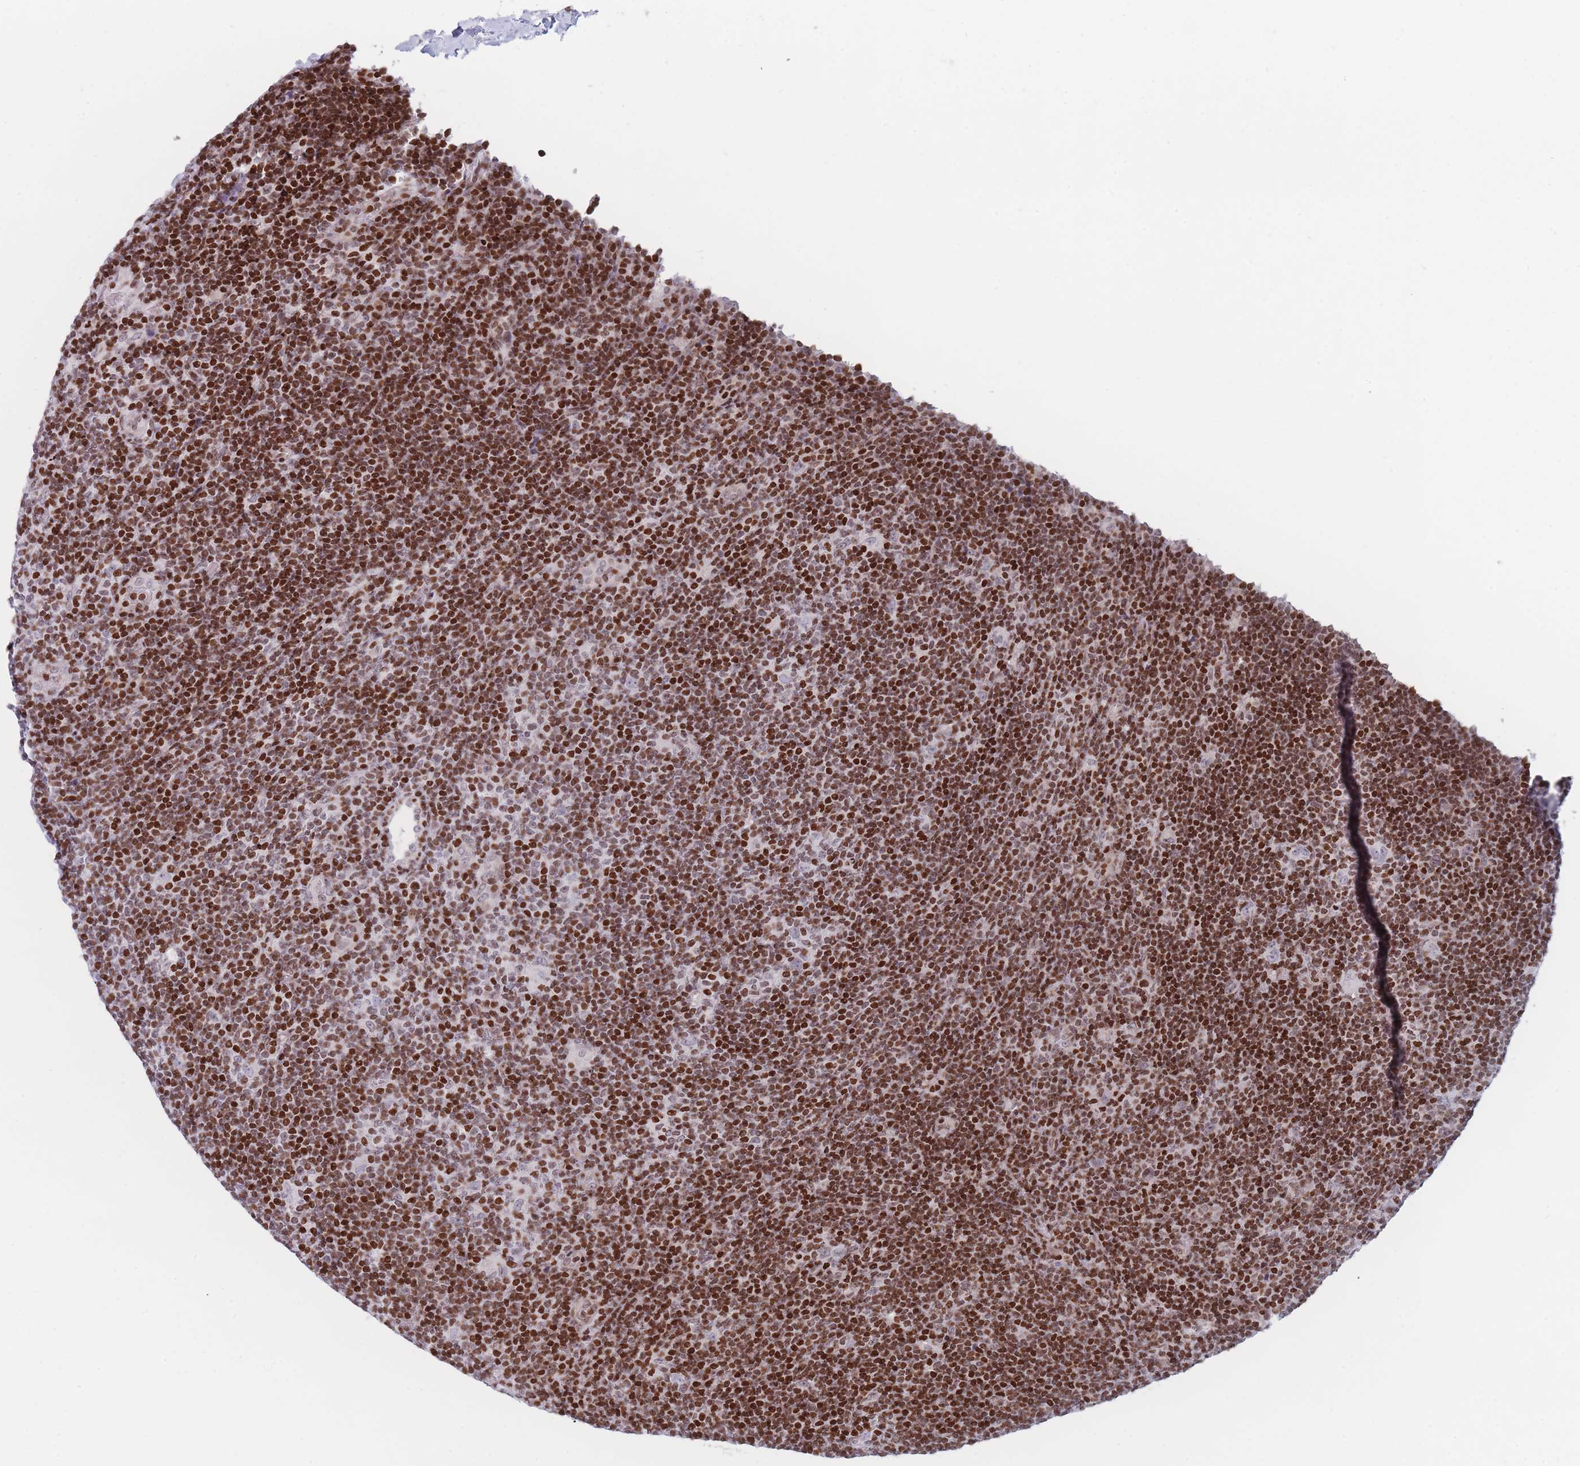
{"staining": {"intensity": "negative", "quantity": "none", "location": "none"}, "tissue": "lymphoma", "cell_type": "Tumor cells", "image_type": "cancer", "snomed": [{"axis": "morphology", "description": "Hodgkin's disease, NOS"}, {"axis": "topography", "description": "Lymph node"}], "caption": "Tumor cells show no significant staining in Hodgkin's disease.", "gene": "AK9", "patient": {"sex": "female", "age": 57}}